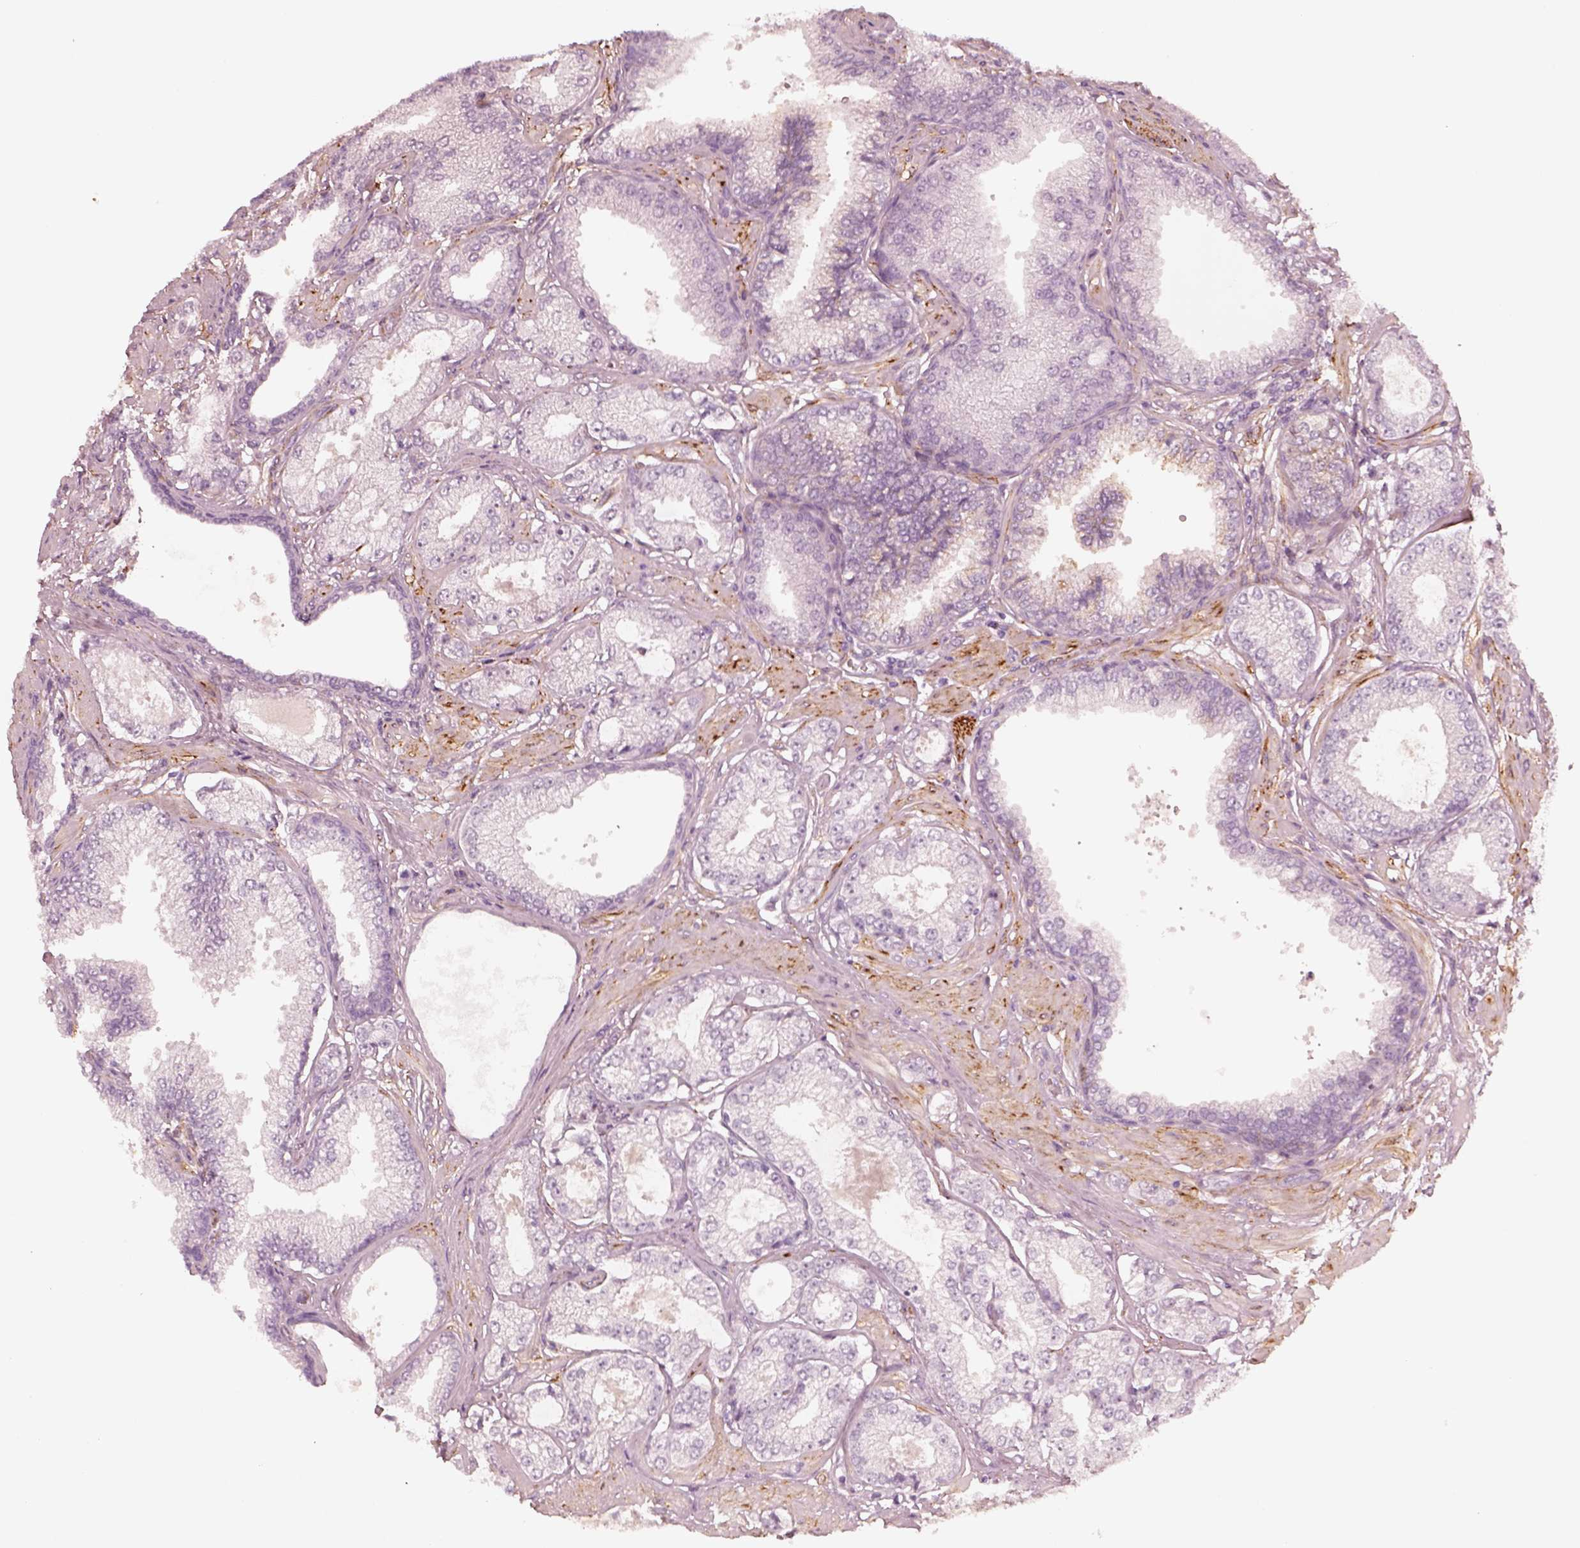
{"staining": {"intensity": "negative", "quantity": "none", "location": "none"}, "tissue": "prostate cancer", "cell_type": "Tumor cells", "image_type": "cancer", "snomed": [{"axis": "morphology", "description": "Adenocarcinoma, NOS"}, {"axis": "topography", "description": "Prostate"}], "caption": "High magnification brightfield microscopy of prostate cancer (adenocarcinoma) stained with DAB (3,3'-diaminobenzidine) (brown) and counterstained with hematoxylin (blue): tumor cells show no significant expression. The staining was performed using DAB (3,3'-diaminobenzidine) to visualize the protein expression in brown, while the nuclei were stained in blue with hematoxylin (Magnification: 20x).", "gene": "DNAAF9", "patient": {"sex": "male", "age": 64}}